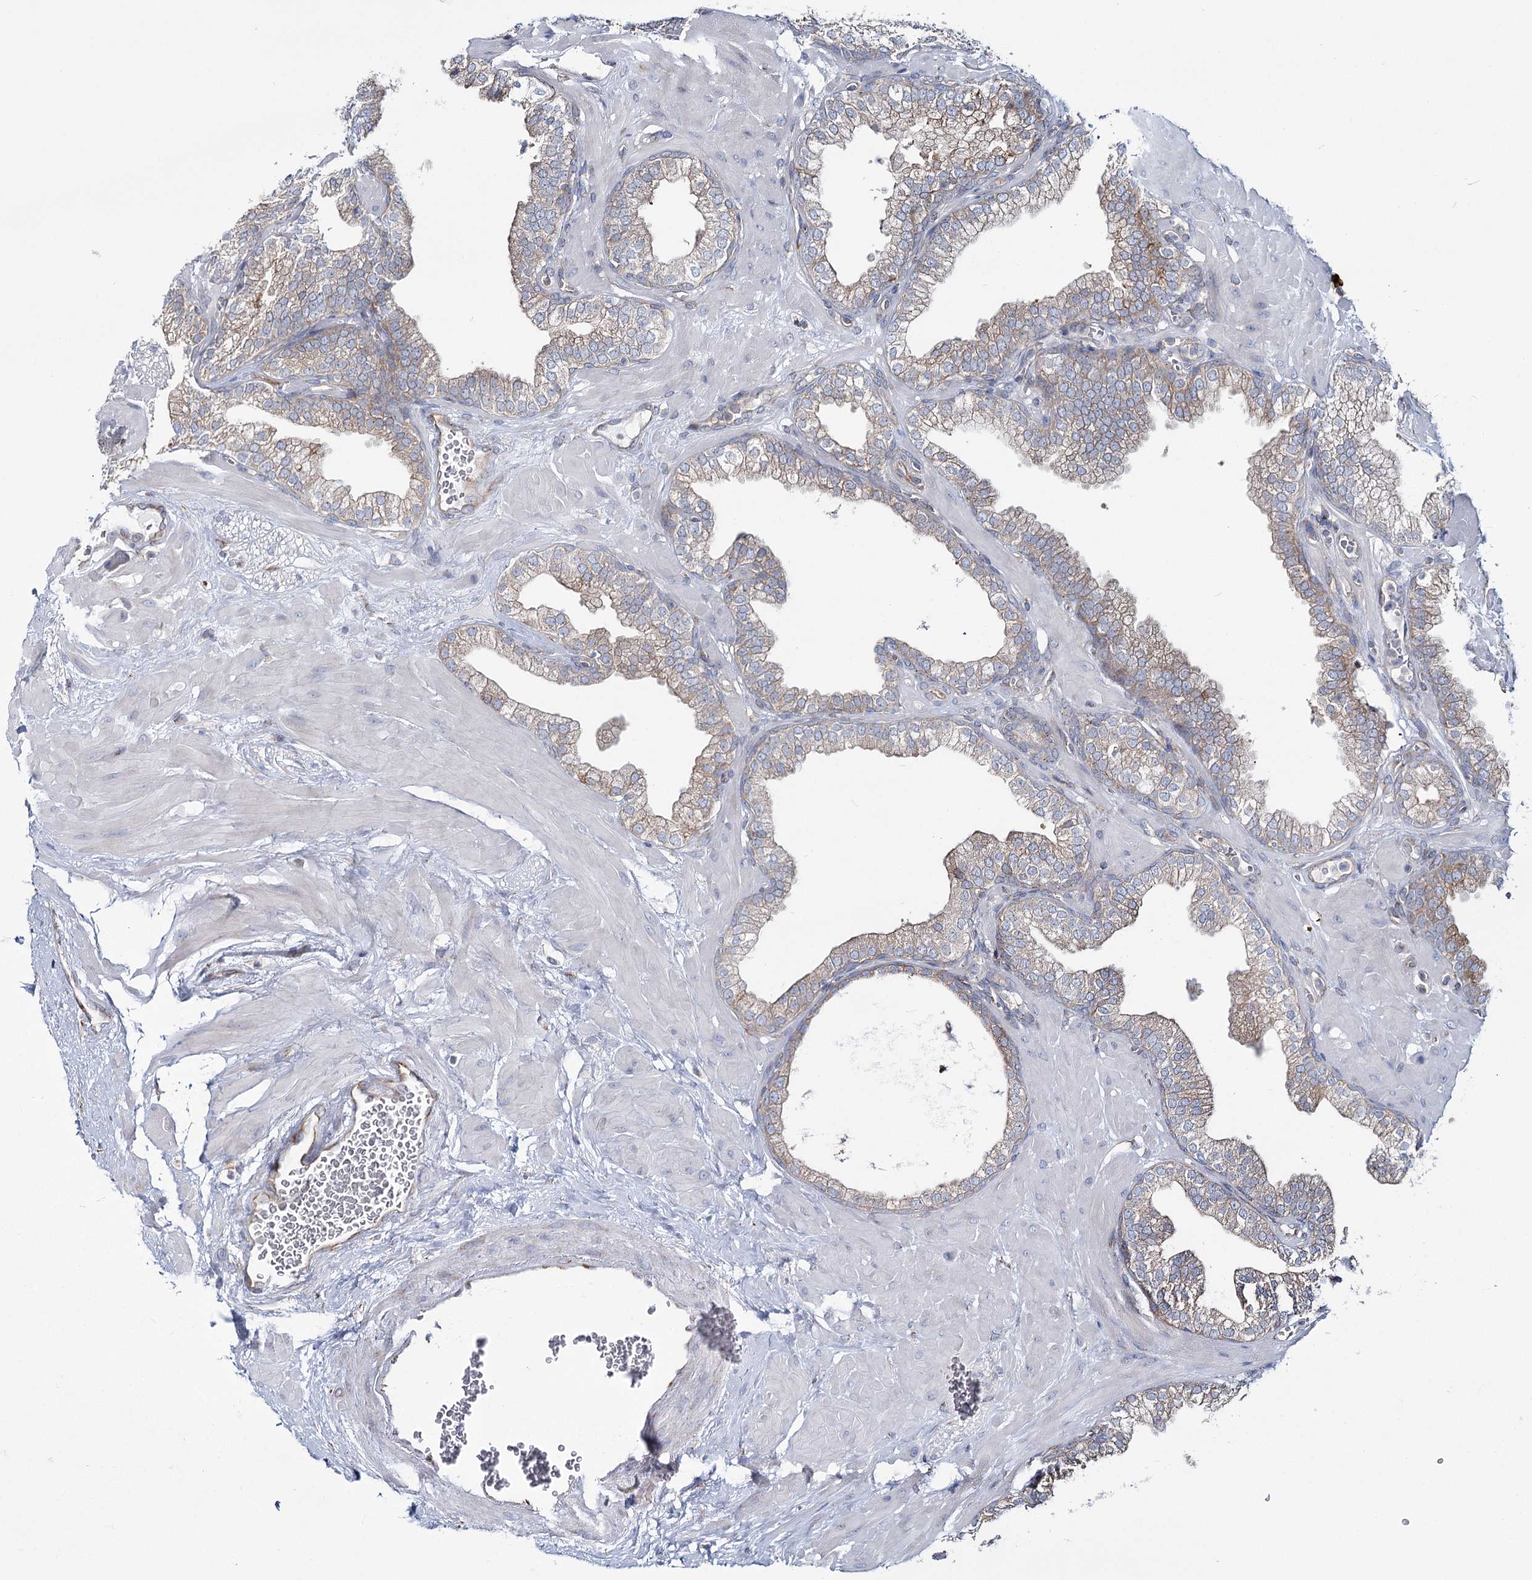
{"staining": {"intensity": "weak", "quantity": "25%-75%", "location": "cytoplasmic/membranous"}, "tissue": "prostate", "cell_type": "Glandular cells", "image_type": "normal", "snomed": [{"axis": "morphology", "description": "Normal tissue, NOS"}, {"axis": "morphology", "description": "Urothelial carcinoma, Low grade"}, {"axis": "topography", "description": "Urinary bladder"}, {"axis": "topography", "description": "Prostate"}], "caption": "The immunohistochemical stain shows weak cytoplasmic/membranous staining in glandular cells of benign prostate.", "gene": "POGLUT1", "patient": {"sex": "male", "age": 60}}